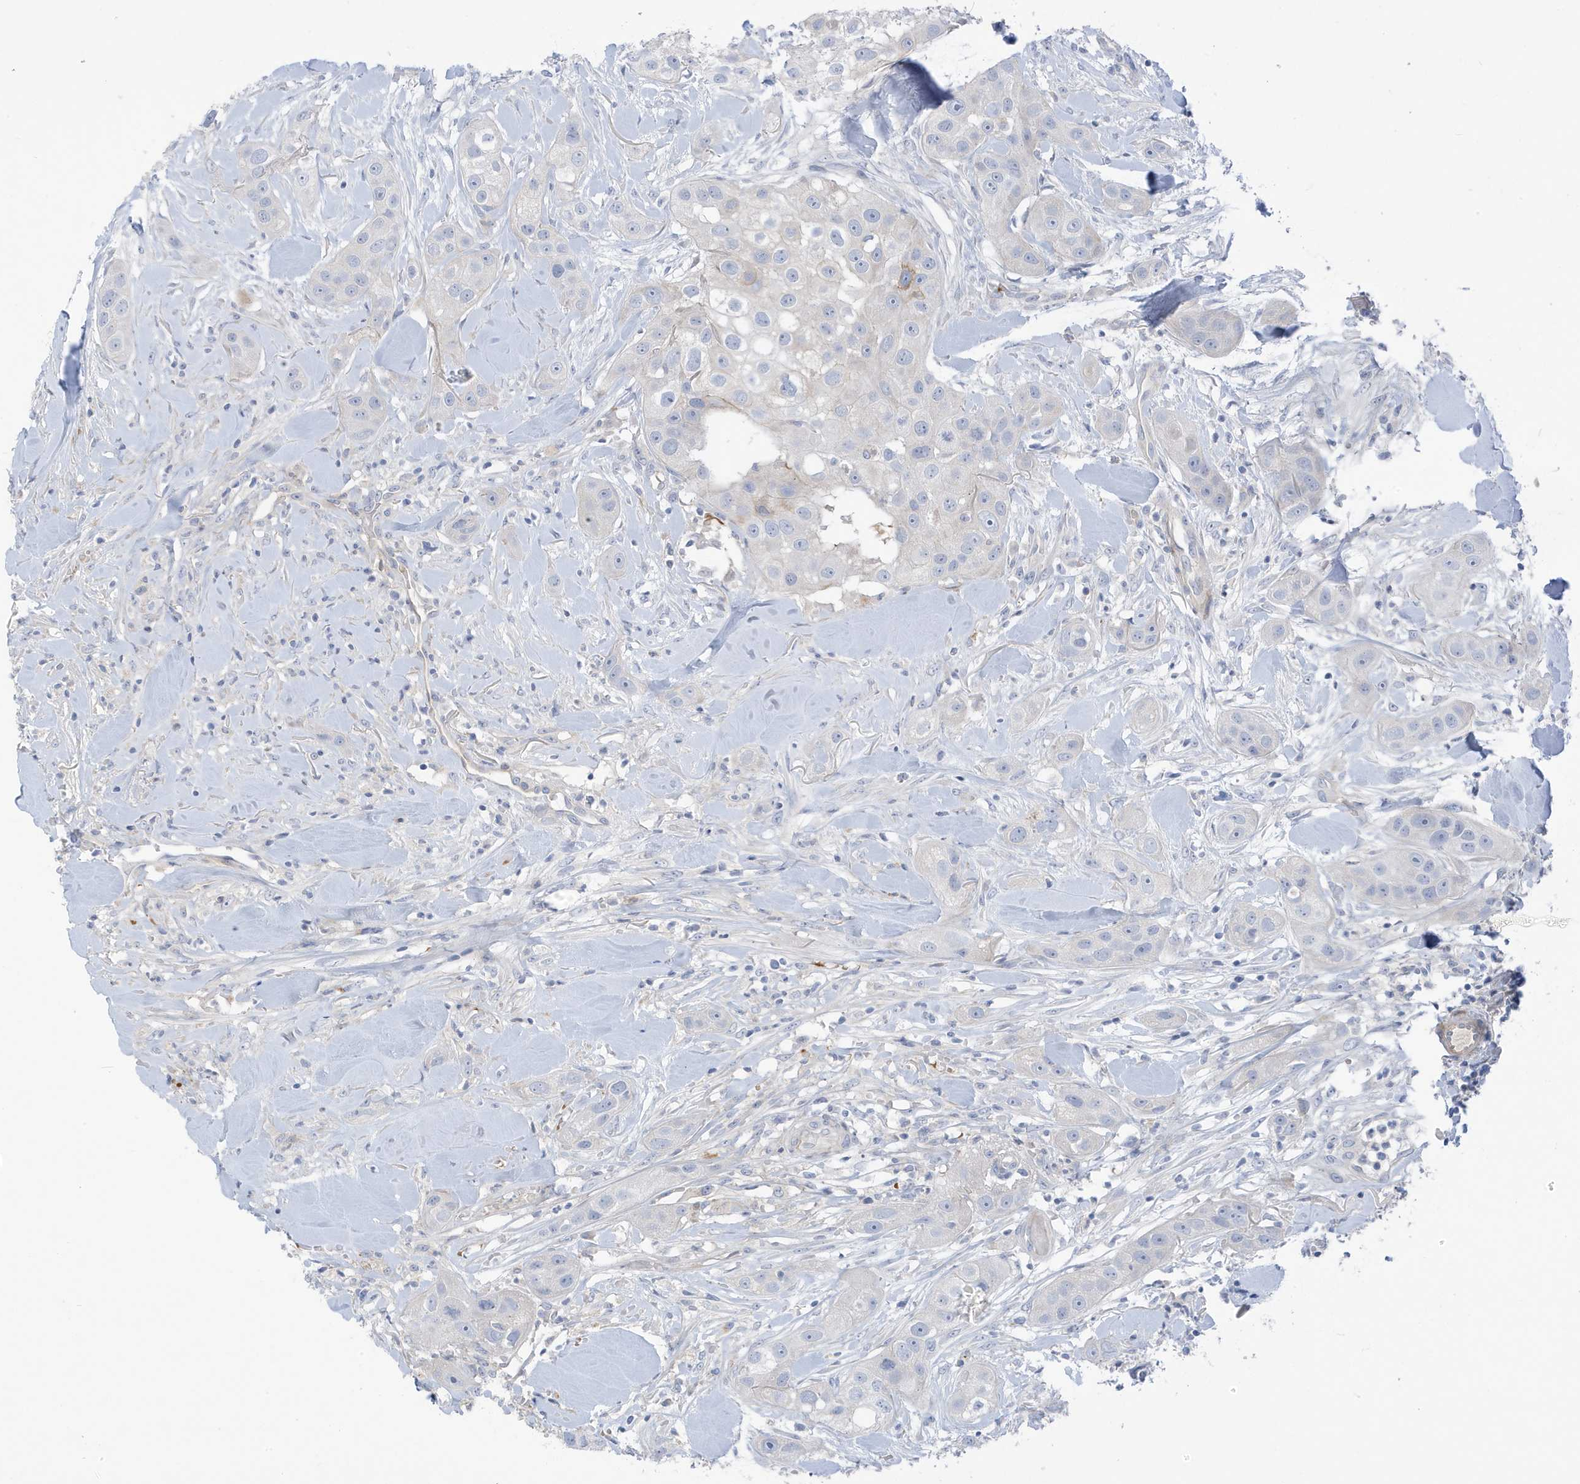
{"staining": {"intensity": "negative", "quantity": "none", "location": "none"}, "tissue": "head and neck cancer", "cell_type": "Tumor cells", "image_type": "cancer", "snomed": [{"axis": "morphology", "description": "Normal tissue, NOS"}, {"axis": "morphology", "description": "Squamous cell carcinoma, NOS"}, {"axis": "topography", "description": "Skeletal muscle"}, {"axis": "topography", "description": "Head-Neck"}], "caption": "The photomicrograph exhibits no staining of tumor cells in squamous cell carcinoma (head and neck). (DAB immunohistochemistry (IHC), high magnification).", "gene": "ATP13A5", "patient": {"sex": "male", "age": 51}}